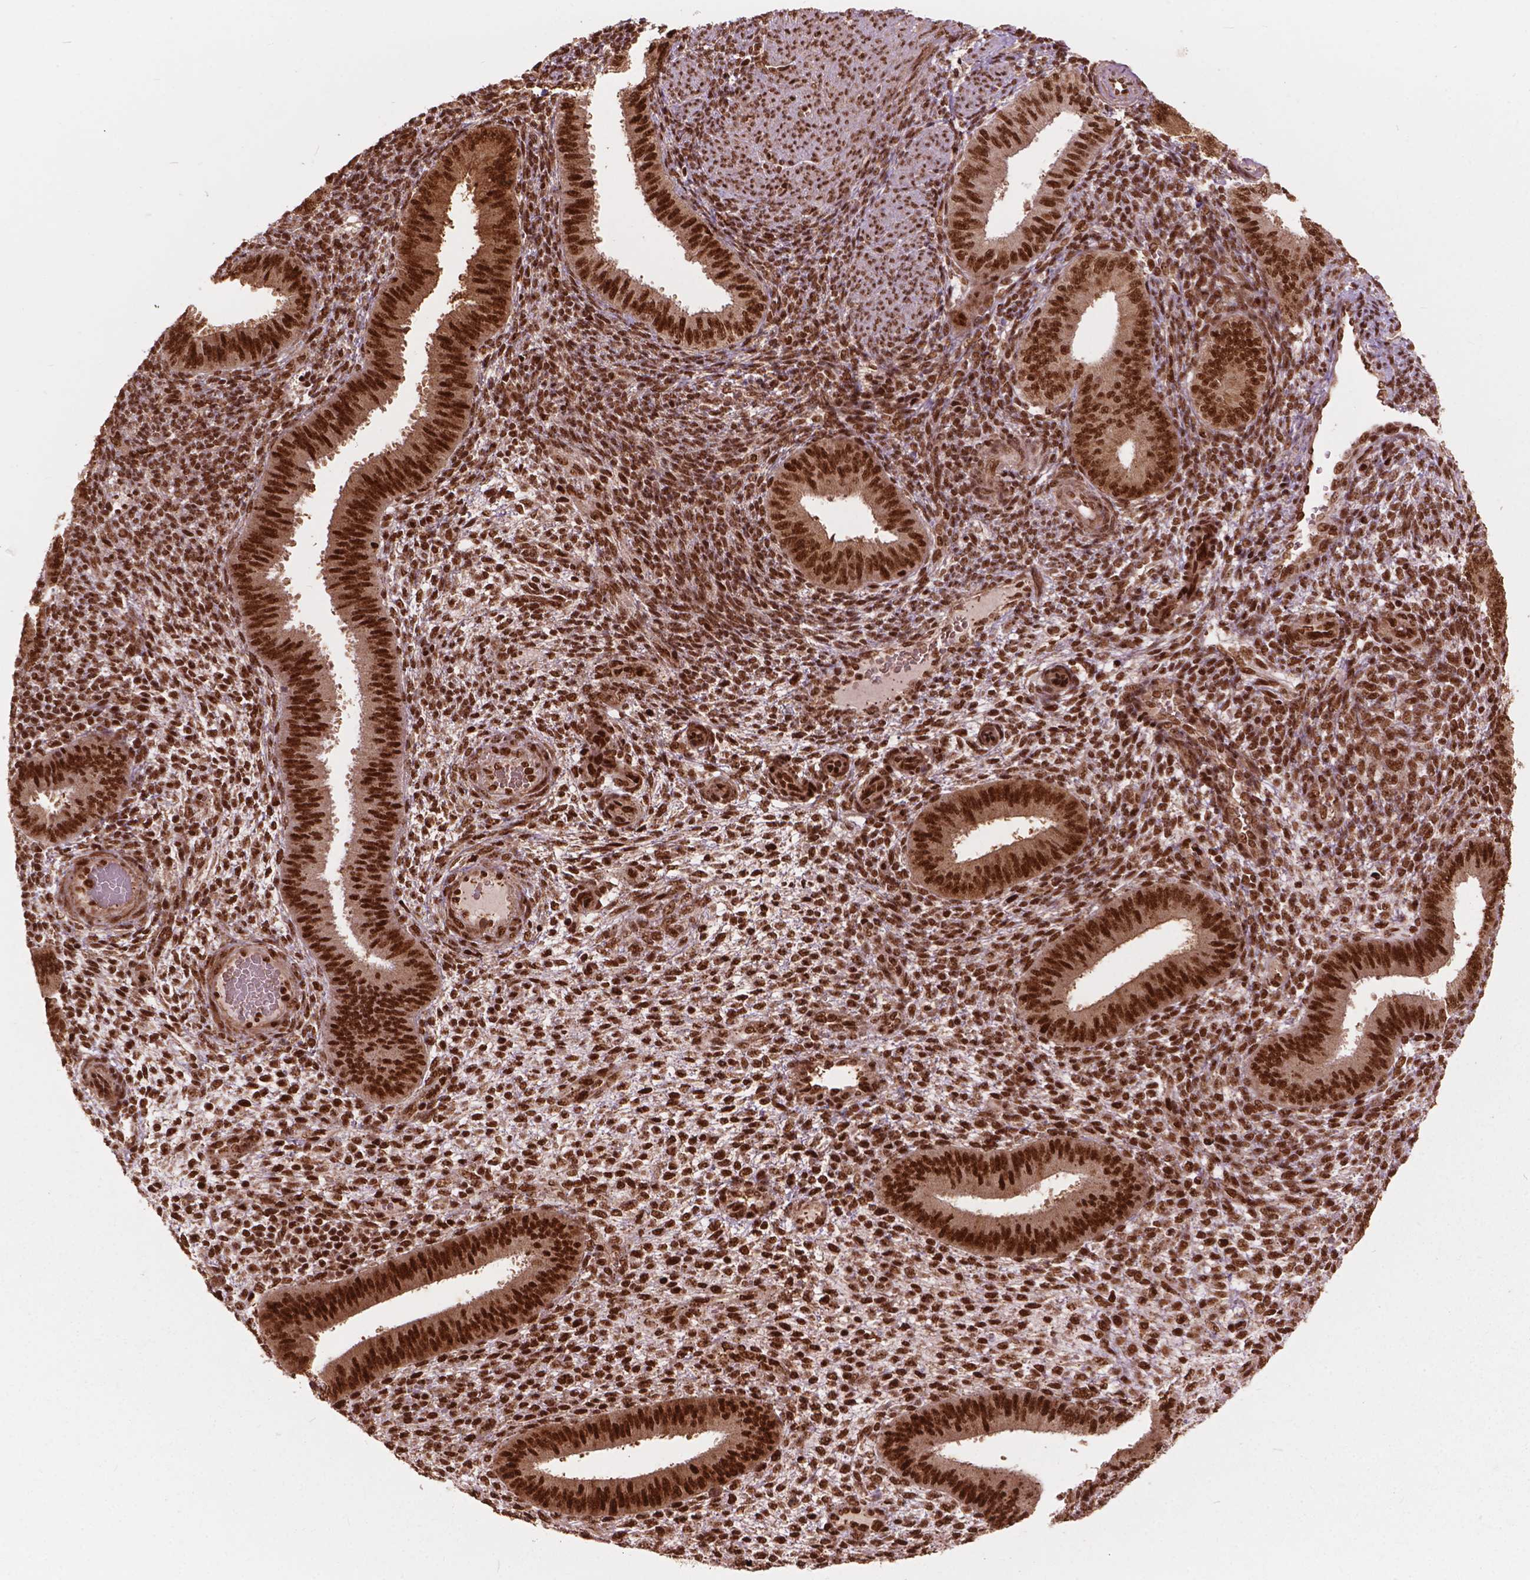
{"staining": {"intensity": "strong", "quantity": ">75%", "location": "nuclear"}, "tissue": "endometrium", "cell_type": "Cells in endometrial stroma", "image_type": "normal", "snomed": [{"axis": "morphology", "description": "Normal tissue, NOS"}, {"axis": "topography", "description": "Endometrium"}], "caption": "Immunohistochemical staining of unremarkable endometrium reveals >75% levels of strong nuclear protein expression in about >75% of cells in endometrial stroma. (DAB IHC, brown staining for protein, blue staining for nuclei).", "gene": "ANP32A", "patient": {"sex": "female", "age": 39}}